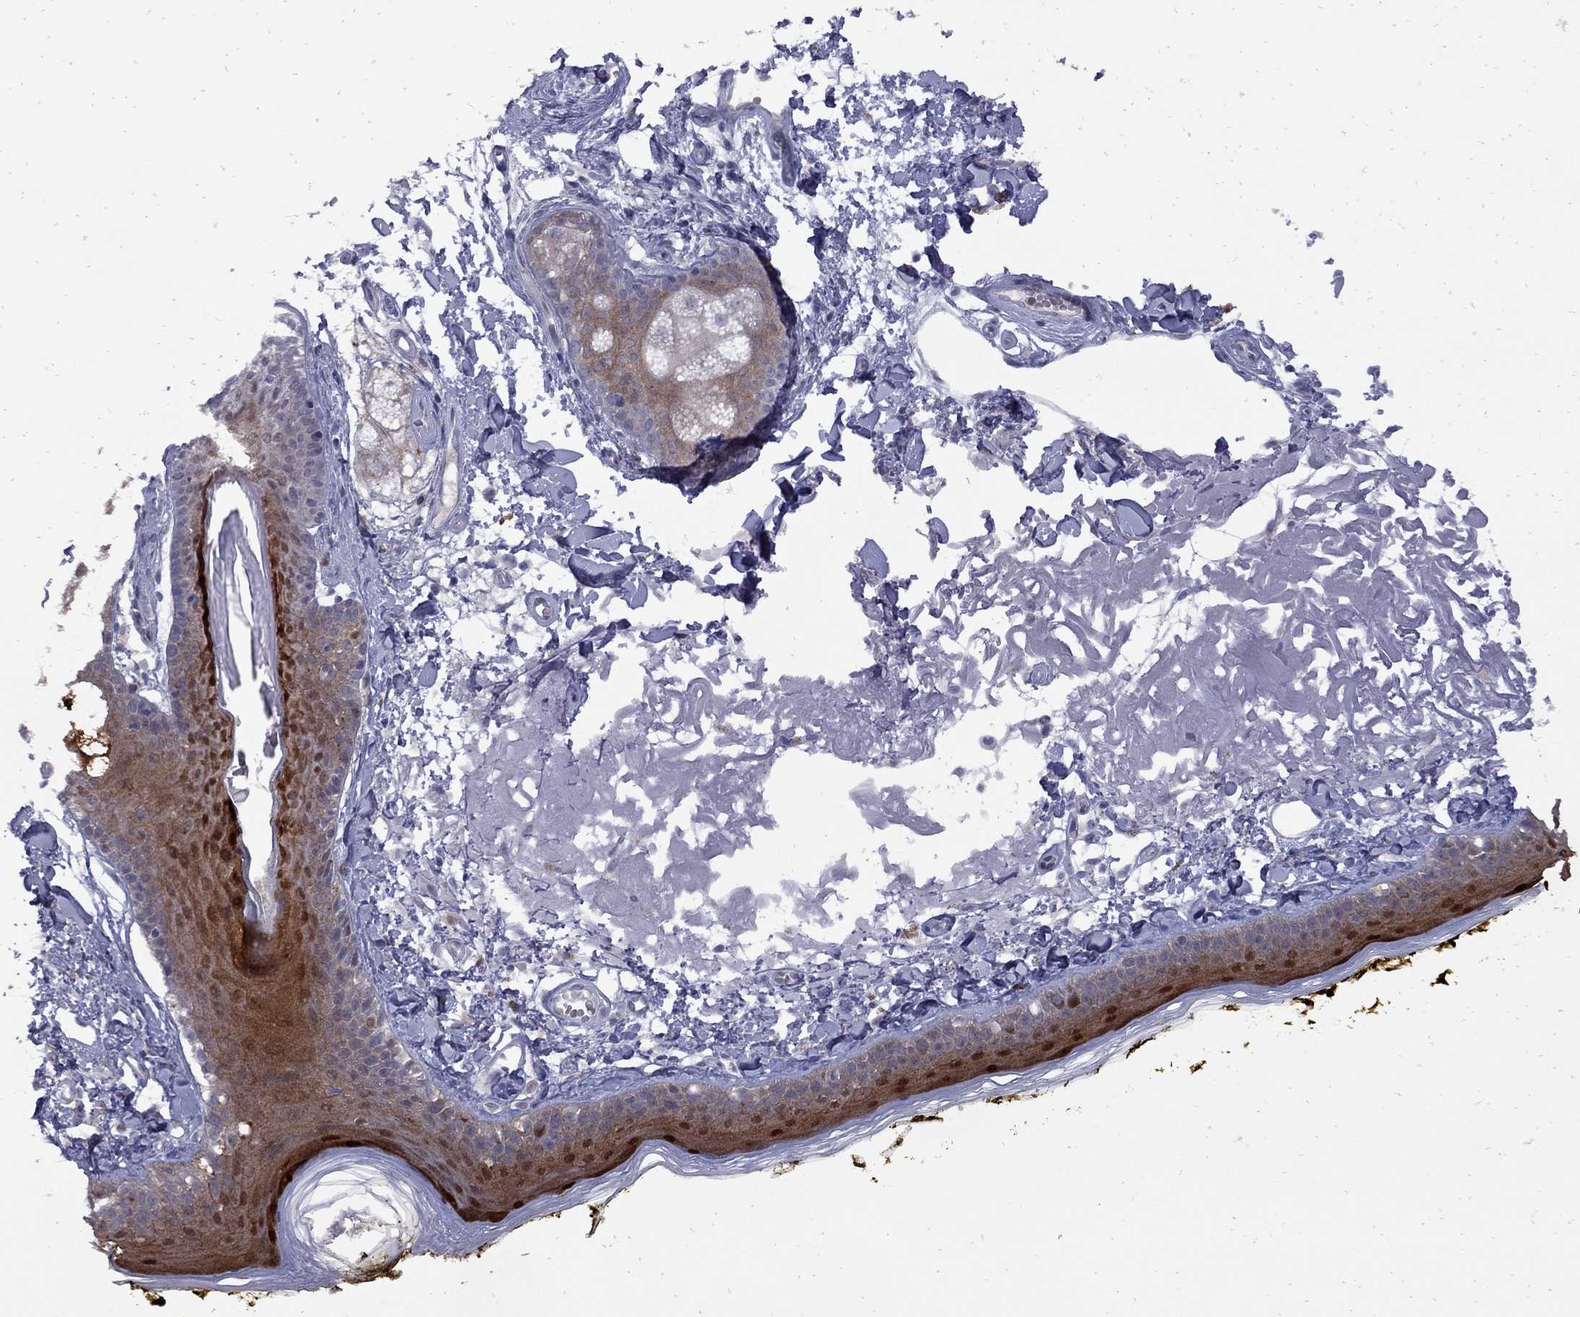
{"staining": {"intensity": "negative", "quantity": "none", "location": "none"}, "tissue": "skin", "cell_type": "Fibroblasts", "image_type": "normal", "snomed": [{"axis": "morphology", "description": "Normal tissue, NOS"}, {"axis": "topography", "description": "Skin"}], "caption": "Human skin stained for a protein using immunohistochemistry (IHC) shows no expression in fibroblasts.", "gene": "CTNNBIP1", "patient": {"sex": "male", "age": 76}}